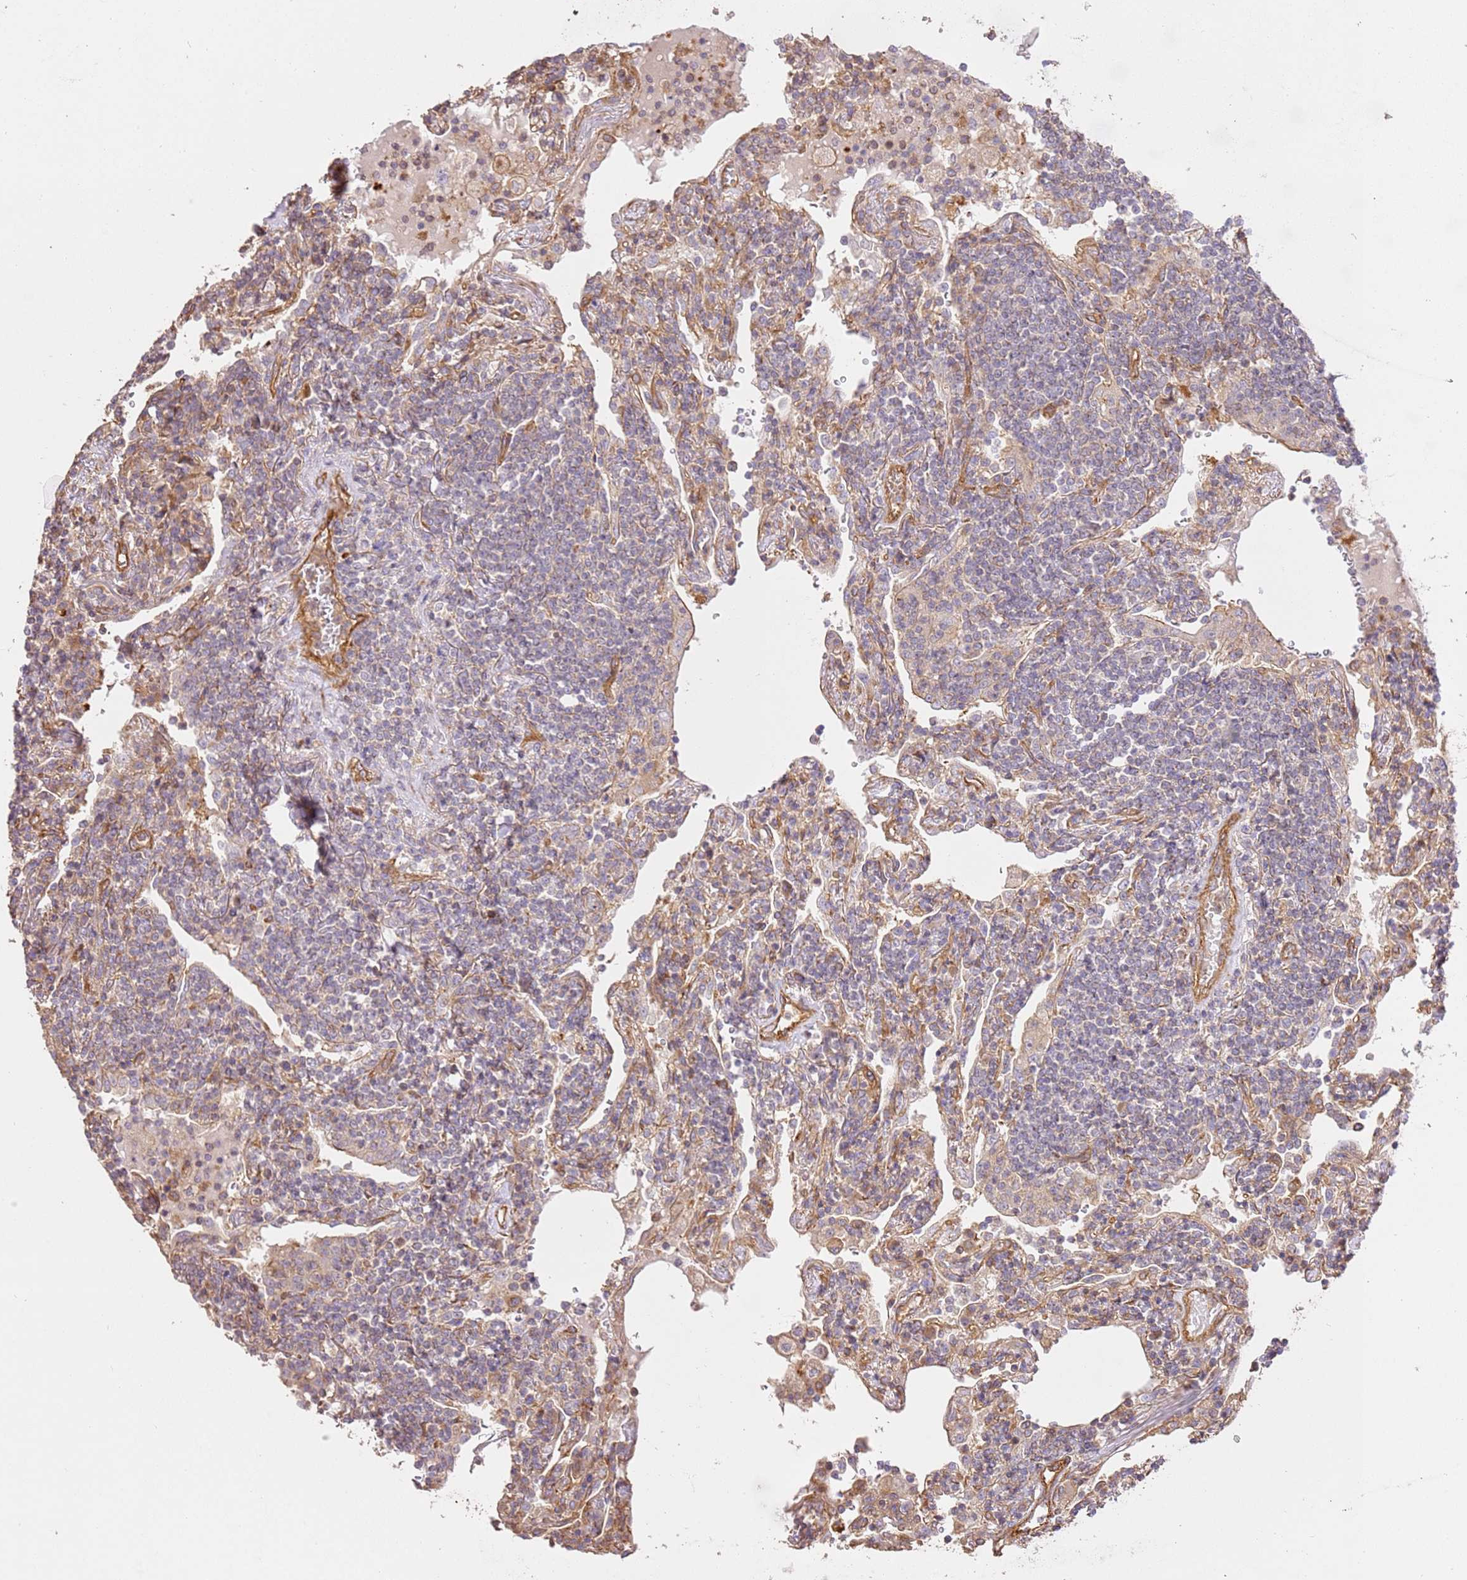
{"staining": {"intensity": "weak", "quantity": "25%-75%", "location": "cytoplasmic/membranous"}, "tissue": "lymphoma", "cell_type": "Tumor cells", "image_type": "cancer", "snomed": [{"axis": "morphology", "description": "Malignant lymphoma, non-Hodgkin's type, Low grade"}, {"axis": "topography", "description": "Lung"}], "caption": "Malignant lymphoma, non-Hodgkin's type (low-grade) stained for a protein exhibits weak cytoplasmic/membranous positivity in tumor cells.", "gene": "ZBTB39", "patient": {"sex": "female", "age": 71}}